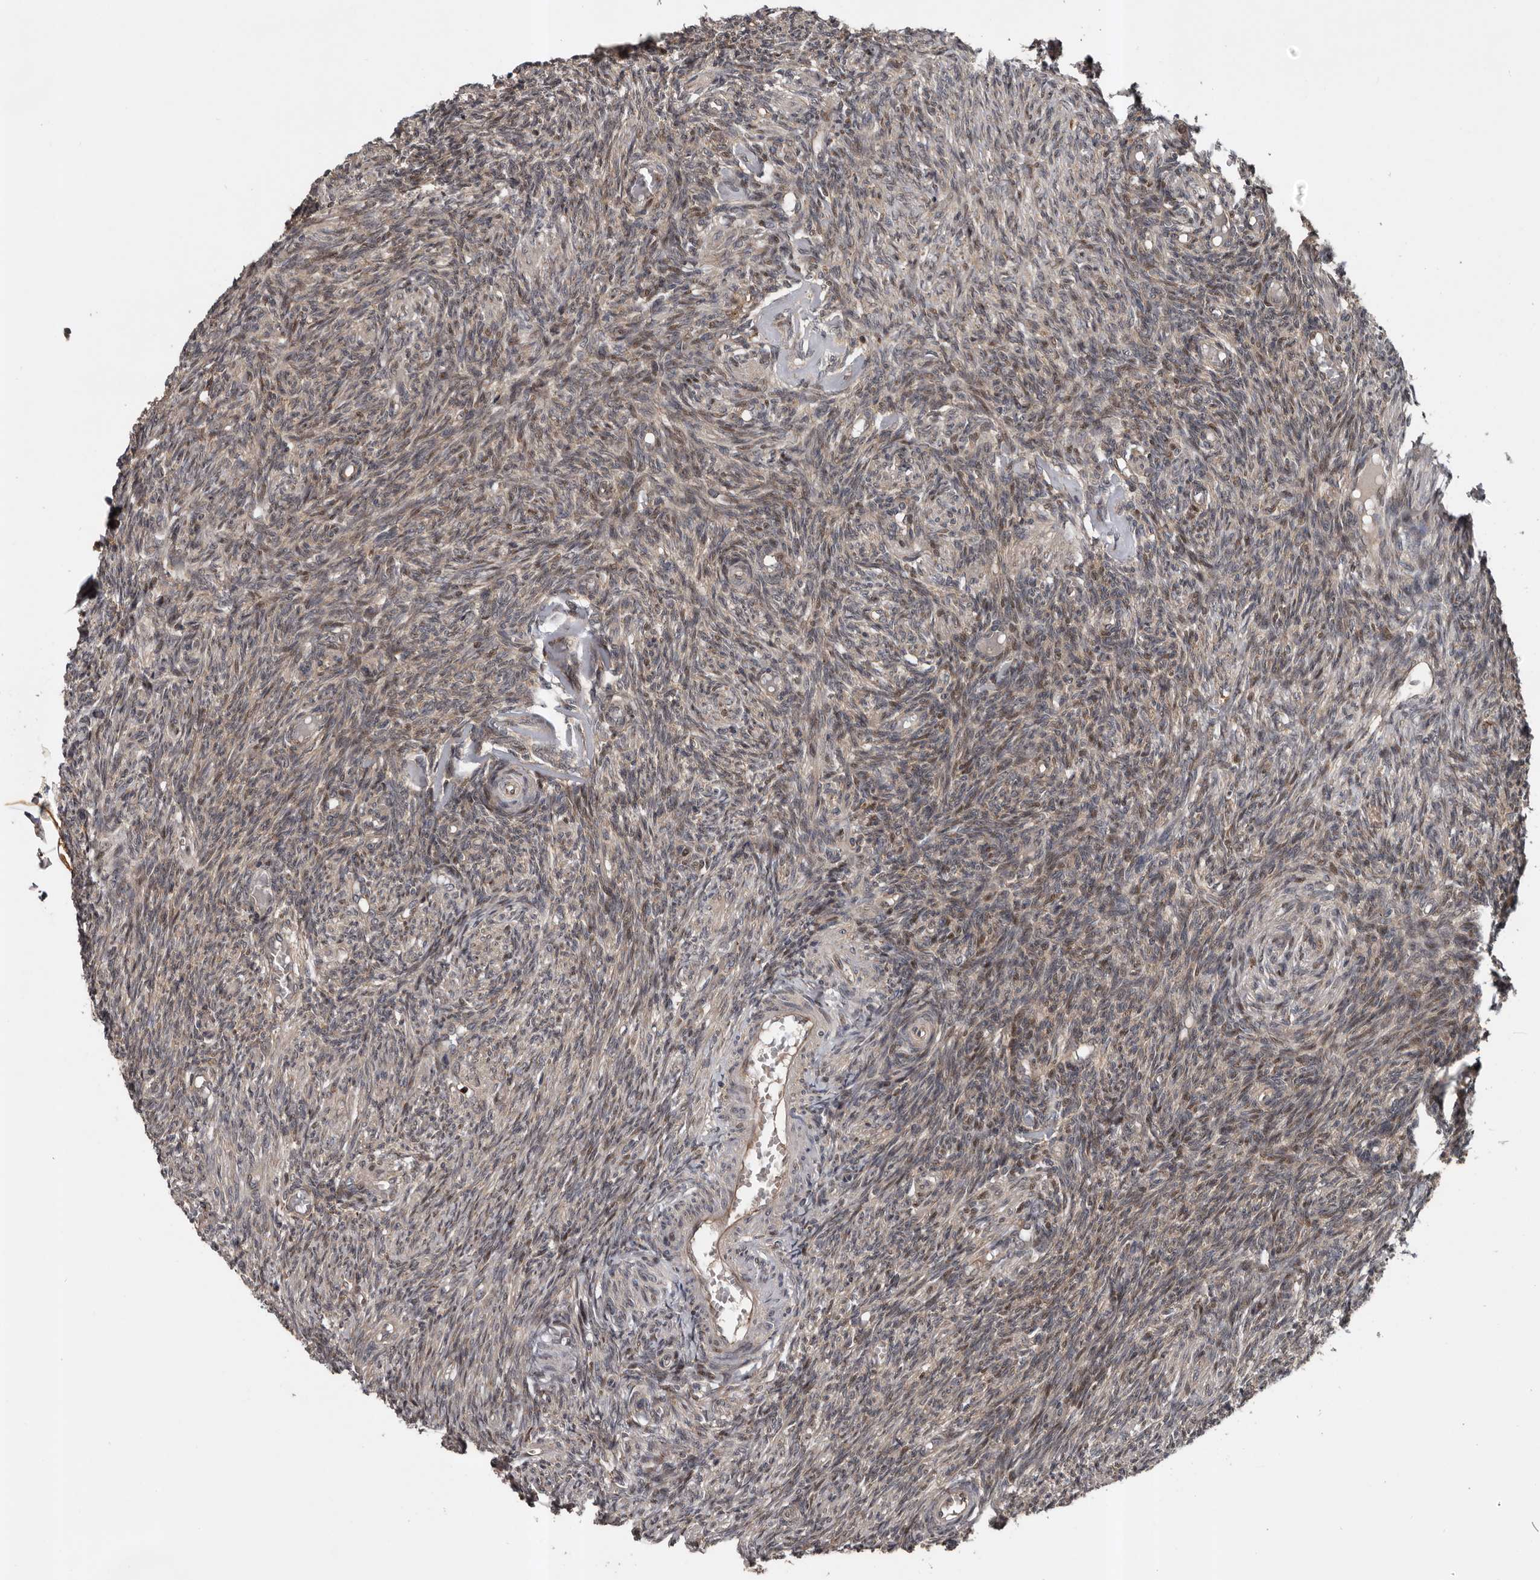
{"staining": {"intensity": "weak", "quantity": ">75%", "location": "cytoplasmic/membranous"}, "tissue": "ovary", "cell_type": "Ovarian stroma cells", "image_type": "normal", "snomed": [{"axis": "morphology", "description": "Normal tissue, NOS"}, {"axis": "topography", "description": "Ovary"}], "caption": "Normal ovary was stained to show a protein in brown. There is low levels of weak cytoplasmic/membranous positivity in approximately >75% of ovarian stroma cells.", "gene": "CCDC190", "patient": {"sex": "female", "age": 27}}